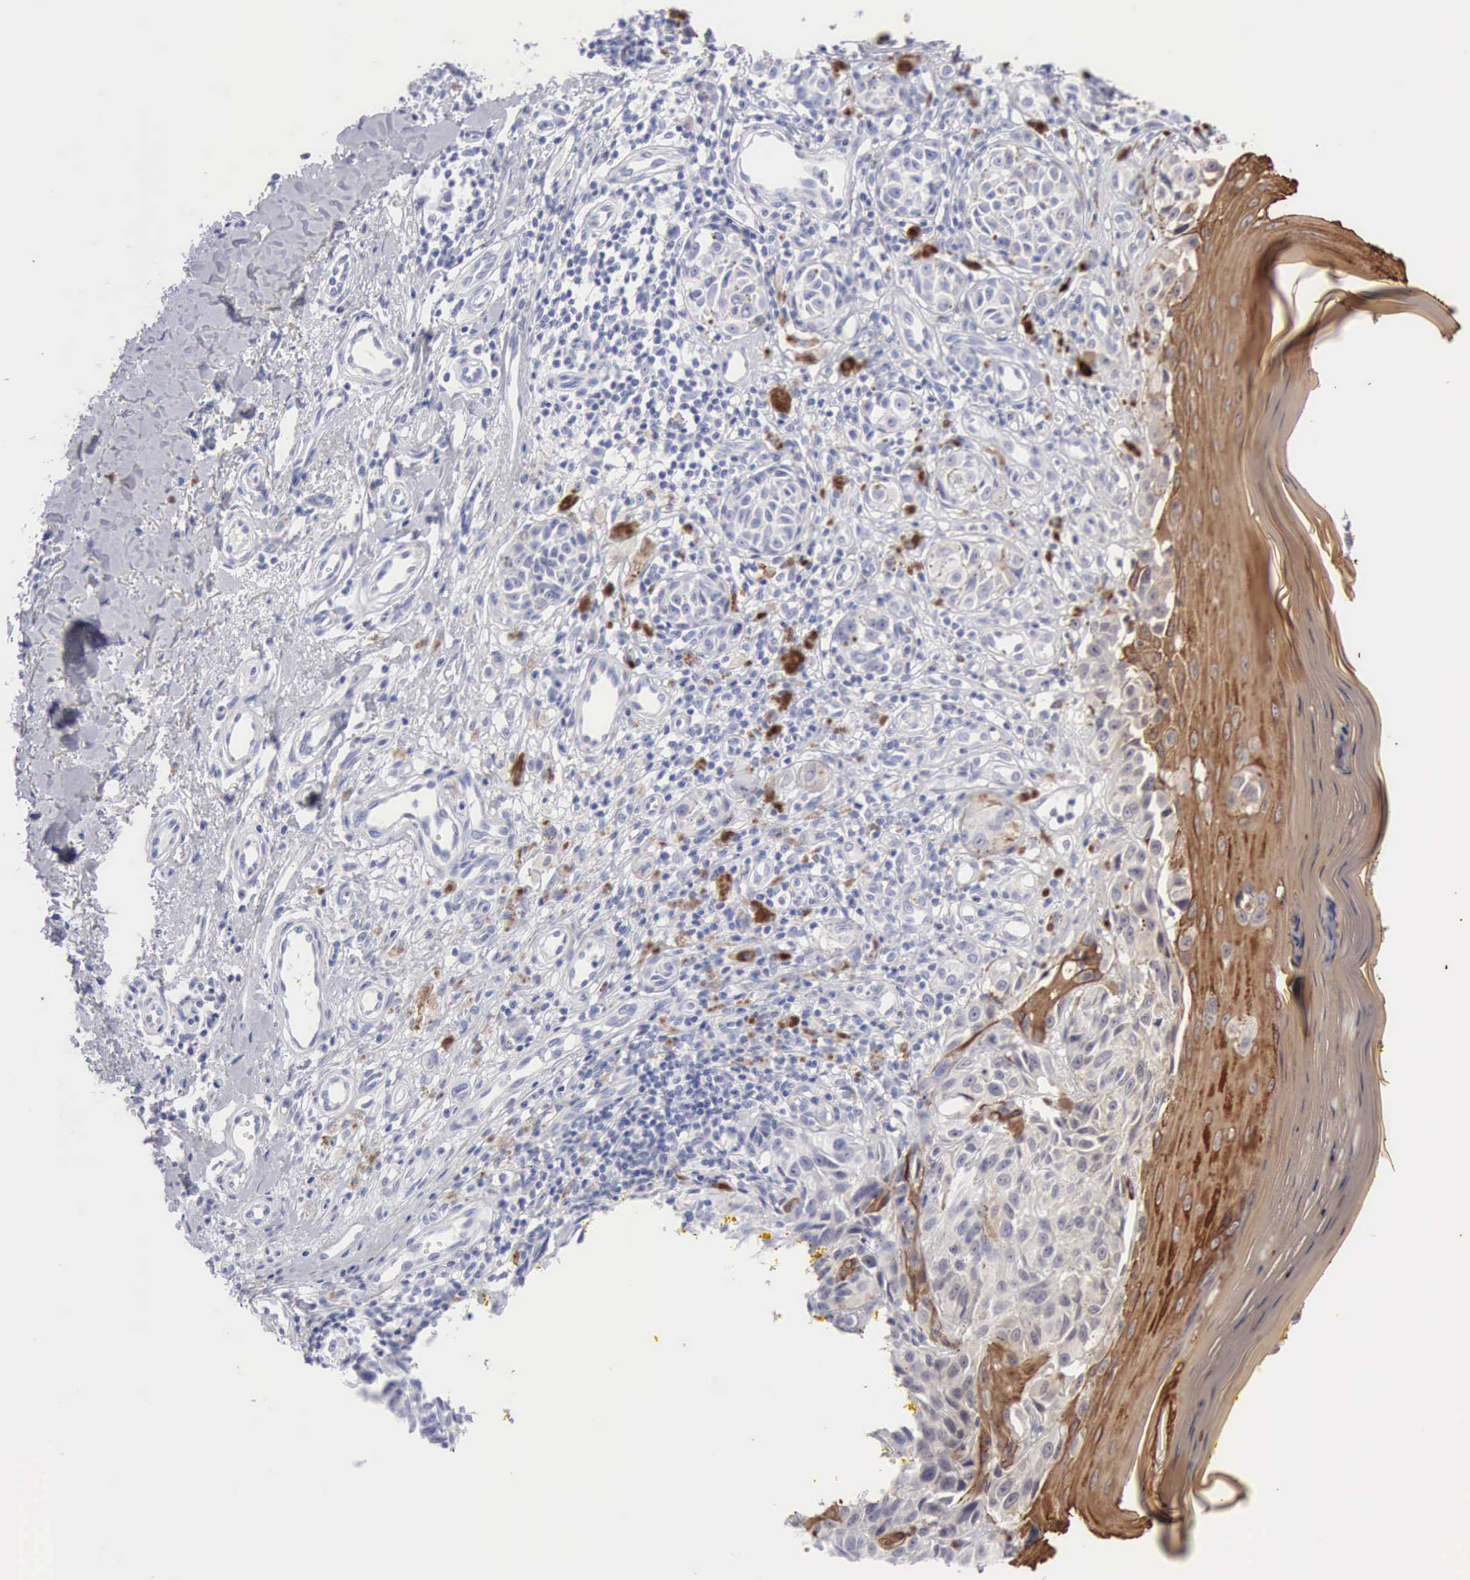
{"staining": {"intensity": "negative", "quantity": "none", "location": "none"}, "tissue": "melanoma", "cell_type": "Tumor cells", "image_type": "cancer", "snomed": [{"axis": "morphology", "description": "Malignant melanoma, NOS"}, {"axis": "topography", "description": "Skin"}], "caption": "A photomicrograph of melanoma stained for a protein displays no brown staining in tumor cells.", "gene": "KRT5", "patient": {"sex": "male", "age": 67}}